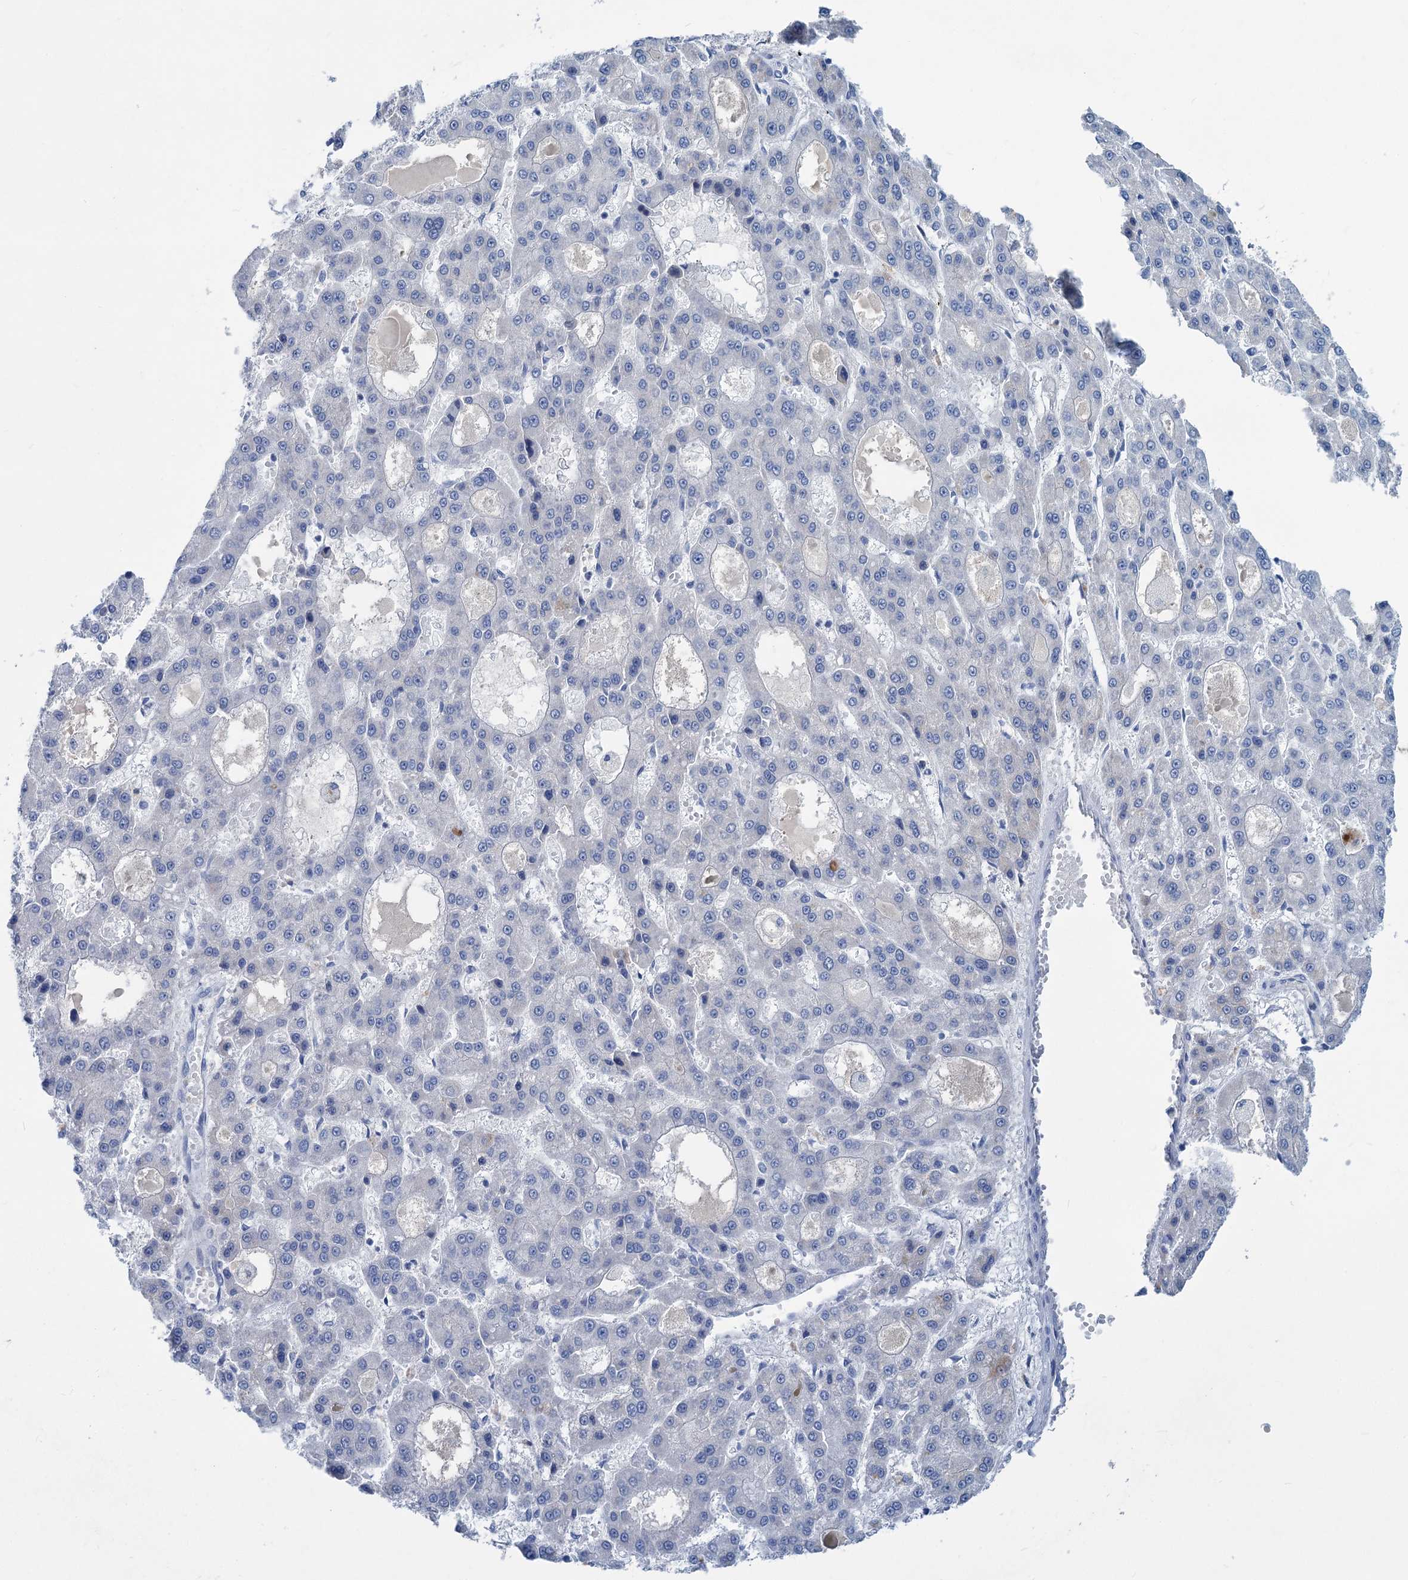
{"staining": {"intensity": "negative", "quantity": "none", "location": "none"}, "tissue": "liver cancer", "cell_type": "Tumor cells", "image_type": "cancer", "snomed": [{"axis": "morphology", "description": "Carcinoma, Hepatocellular, NOS"}, {"axis": "topography", "description": "Liver"}], "caption": "Human hepatocellular carcinoma (liver) stained for a protein using immunohistochemistry reveals no staining in tumor cells.", "gene": "CHDH", "patient": {"sex": "male", "age": 70}}